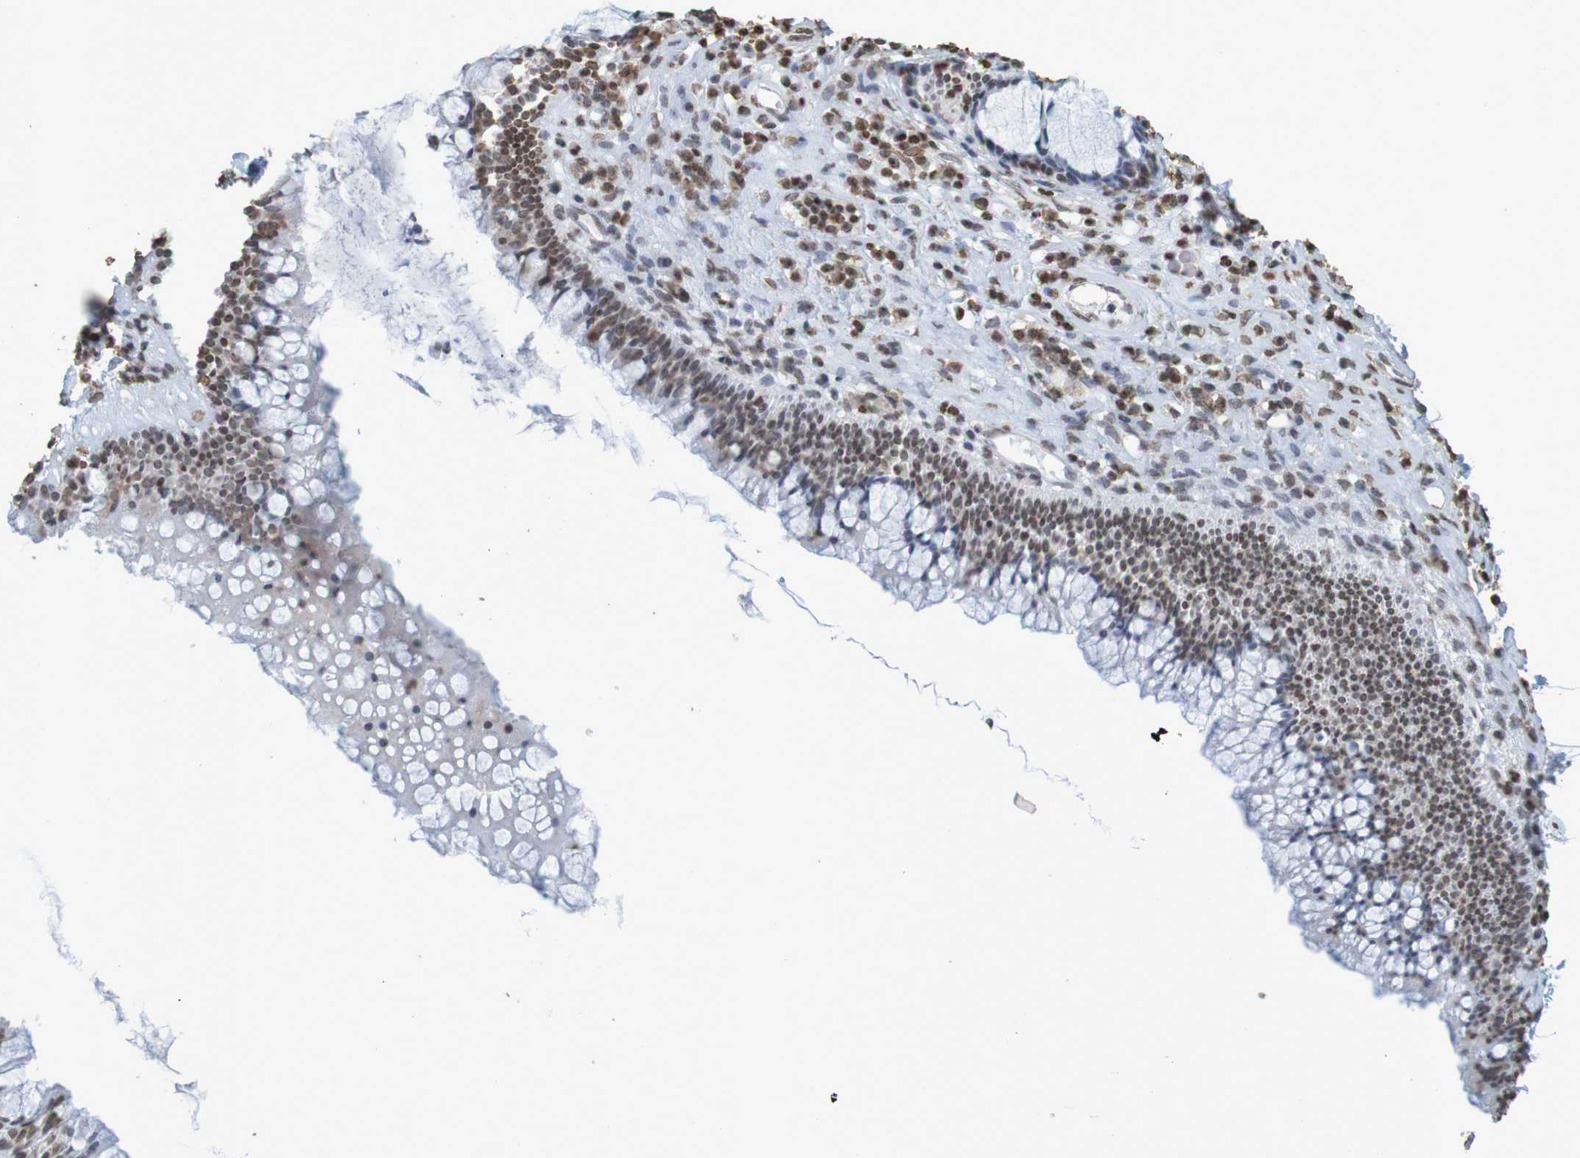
{"staining": {"intensity": "moderate", "quantity": ">75%", "location": "cytoplasmic/membranous,nuclear"}, "tissue": "nasopharynx", "cell_type": "Respiratory epithelial cells", "image_type": "normal", "snomed": [{"axis": "morphology", "description": "Normal tissue, NOS"}, {"axis": "topography", "description": "Nasopharynx"}], "caption": "A medium amount of moderate cytoplasmic/membranous,nuclear staining is appreciated in about >75% of respiratory epithelial cells in unremarkable nasopharynx. Using DAB (brown) and hematoxylin (blue) stains, captured at high magnification using brightfield microscopy.", "gene": "GFI1", "patient": {"sex": "female", "age": 51}}